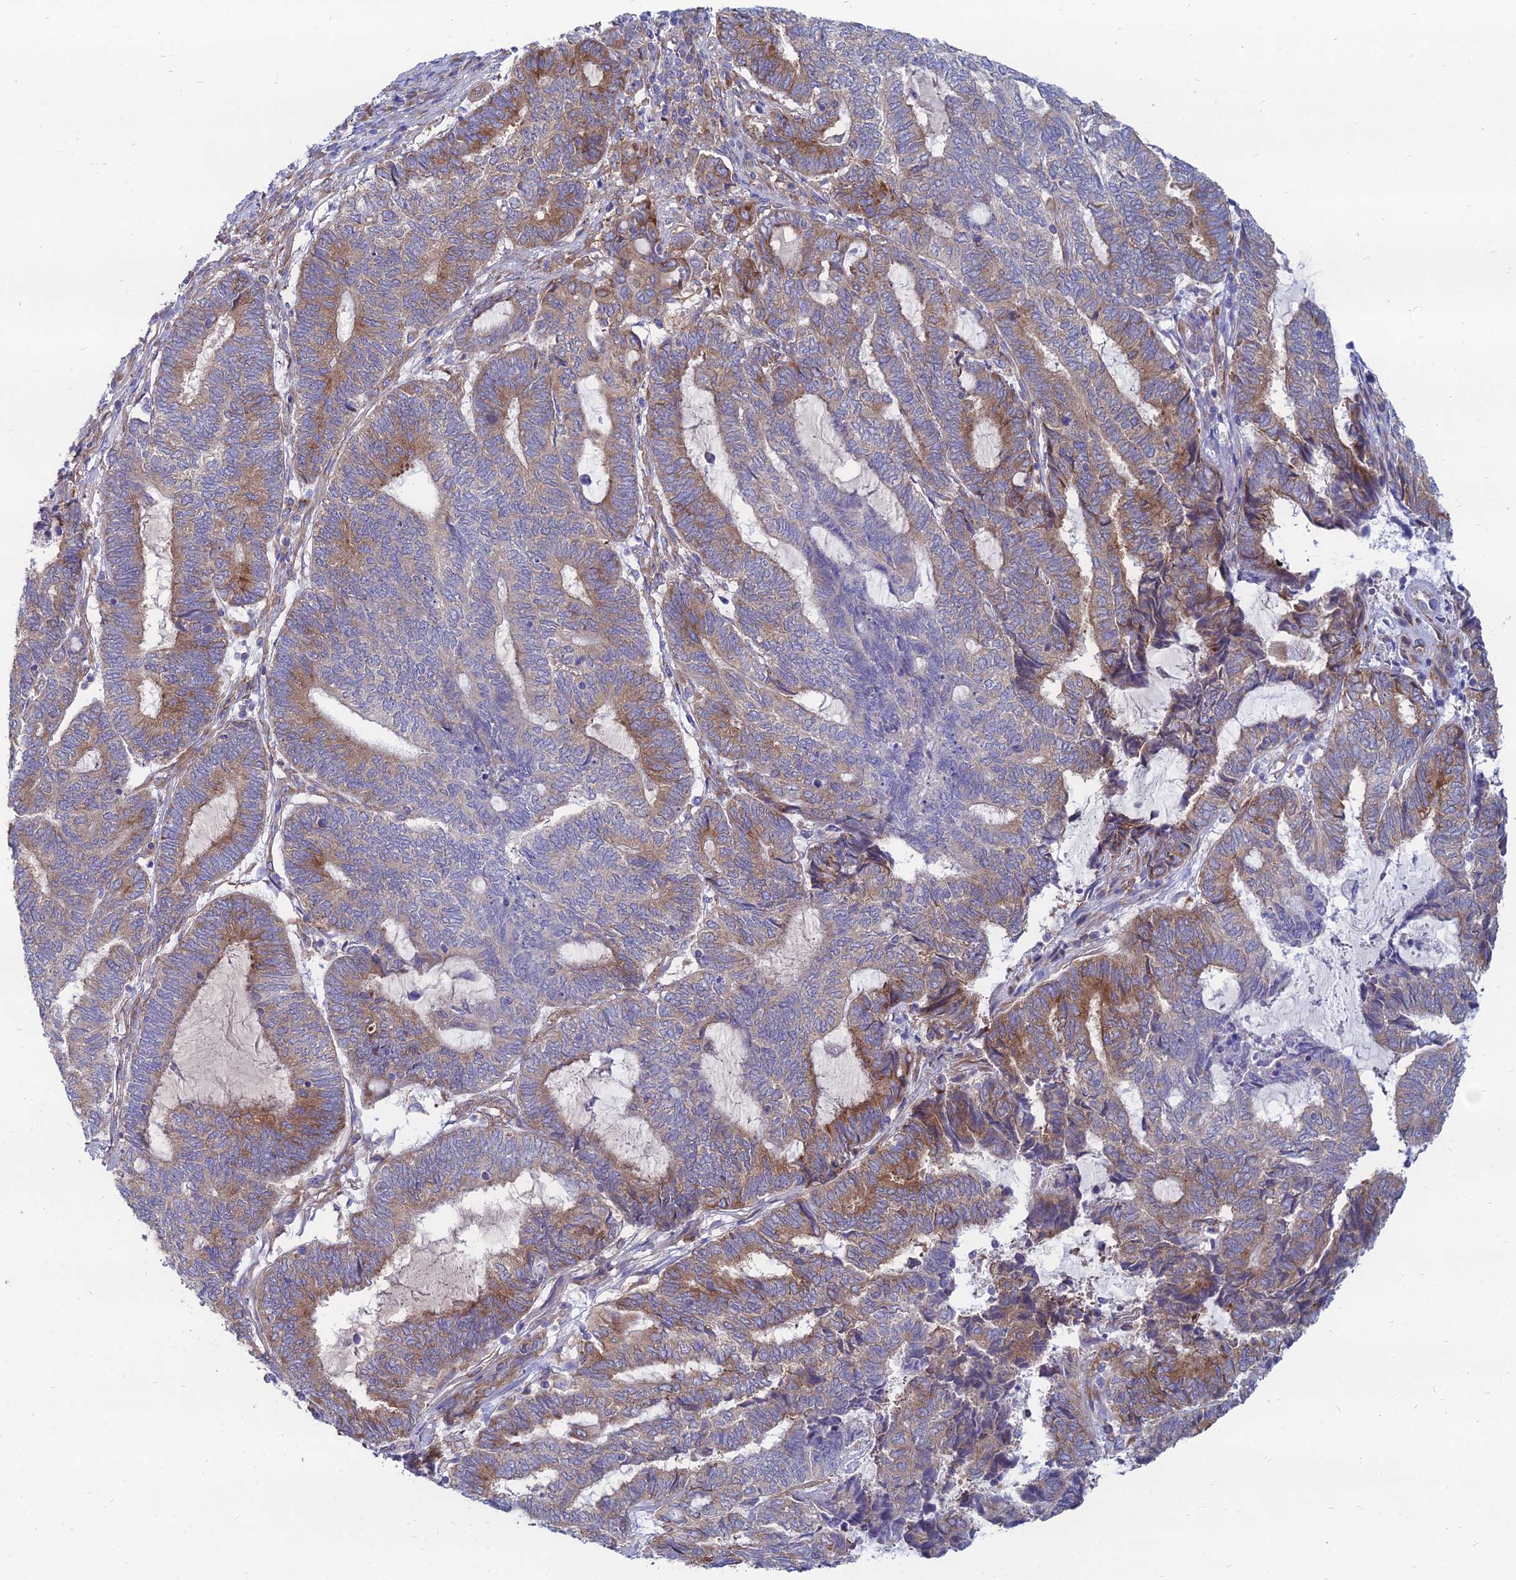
{"staining": {"intensity": "strong", "quantity": "25%-75%", "location": "cytoplasmic/membranous"}, "tissue": "endometrial cancer", "cell_type": "Tumor cells", "image_type": "cancer", "snomed": [{"axis": "morphology", "description": "Adenocarcinoma, NOS"}, {"axis": "topography", "description": "Uterus"}, {"axis": "topography", "description": "Endometrium"}], "caption": "Tumor cells show strong cytoplasmic/membranous staining in about 25%-75% of cells in adenocarcinoma (endometrial). The staining was performed using DAB (3,3'-diaminobenzidine) to visualize the protein expression in brown, while the nuclei were stained in blue with hematoxylin (Magnification: 20x).", "gene": "TXLNA", "patient": {"sex": "female", "age": 70}}